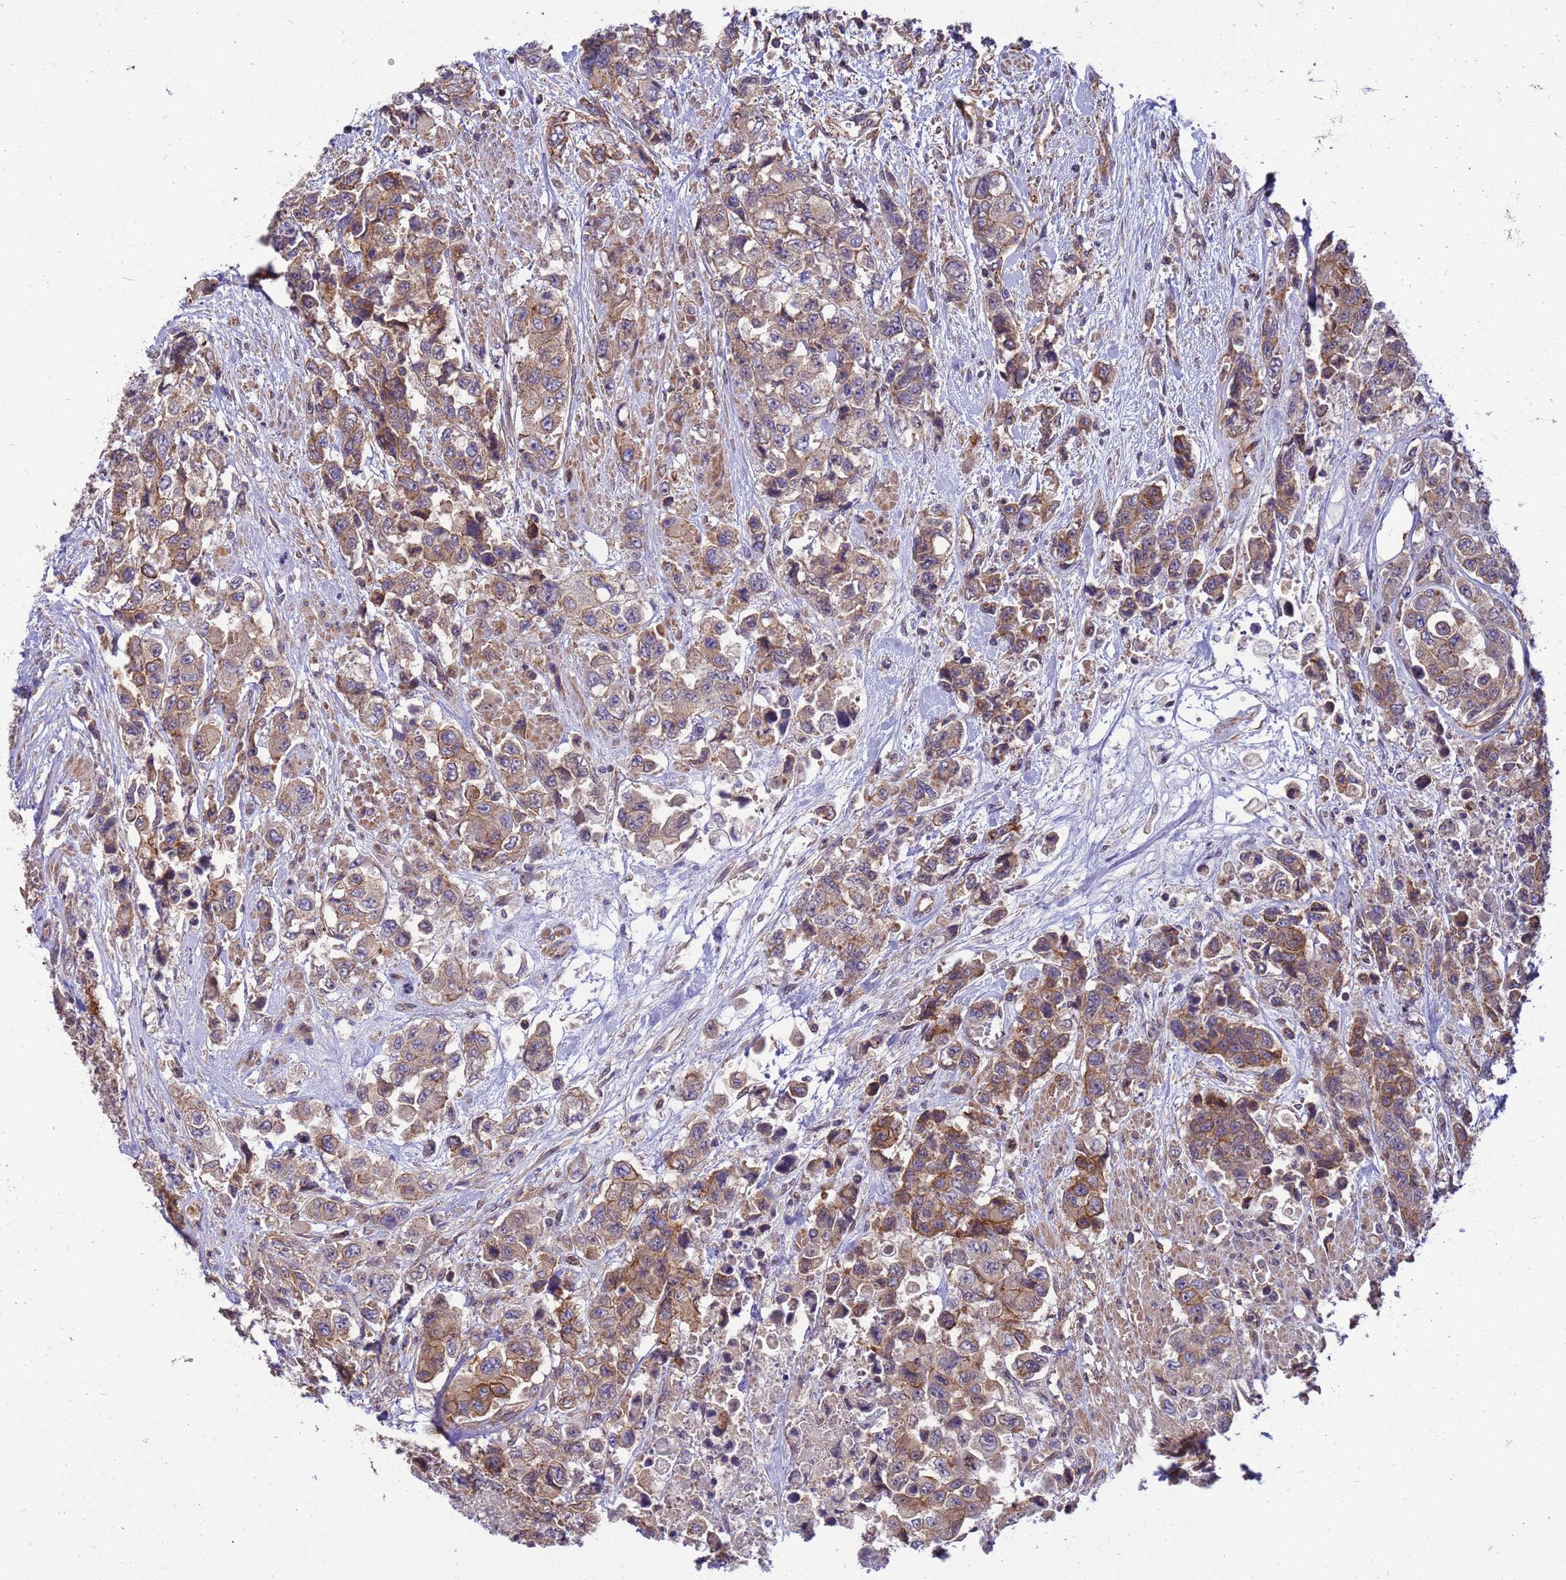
{"staining": {"intensity": "moderate", "quantity": ">75%", "location": "cytoplasmic/membranous"}, "tissue": "urothelial cancer", "cell_type": "Tumor cells", "image_type": "cancer", "snomed": [{"axis": "morphology", "description": "Urothelial carcinoma, High grade"}, {"axis": "topography", "description": "Urinary bladder"}], "caption": "Protein staining of urothelial cancer tissue reveals moderate cytoplasmic/membranous expression in about >75% of tumor cells.", "gene": "SMCO3", "patient": {"sex": "female", "age": 78}}